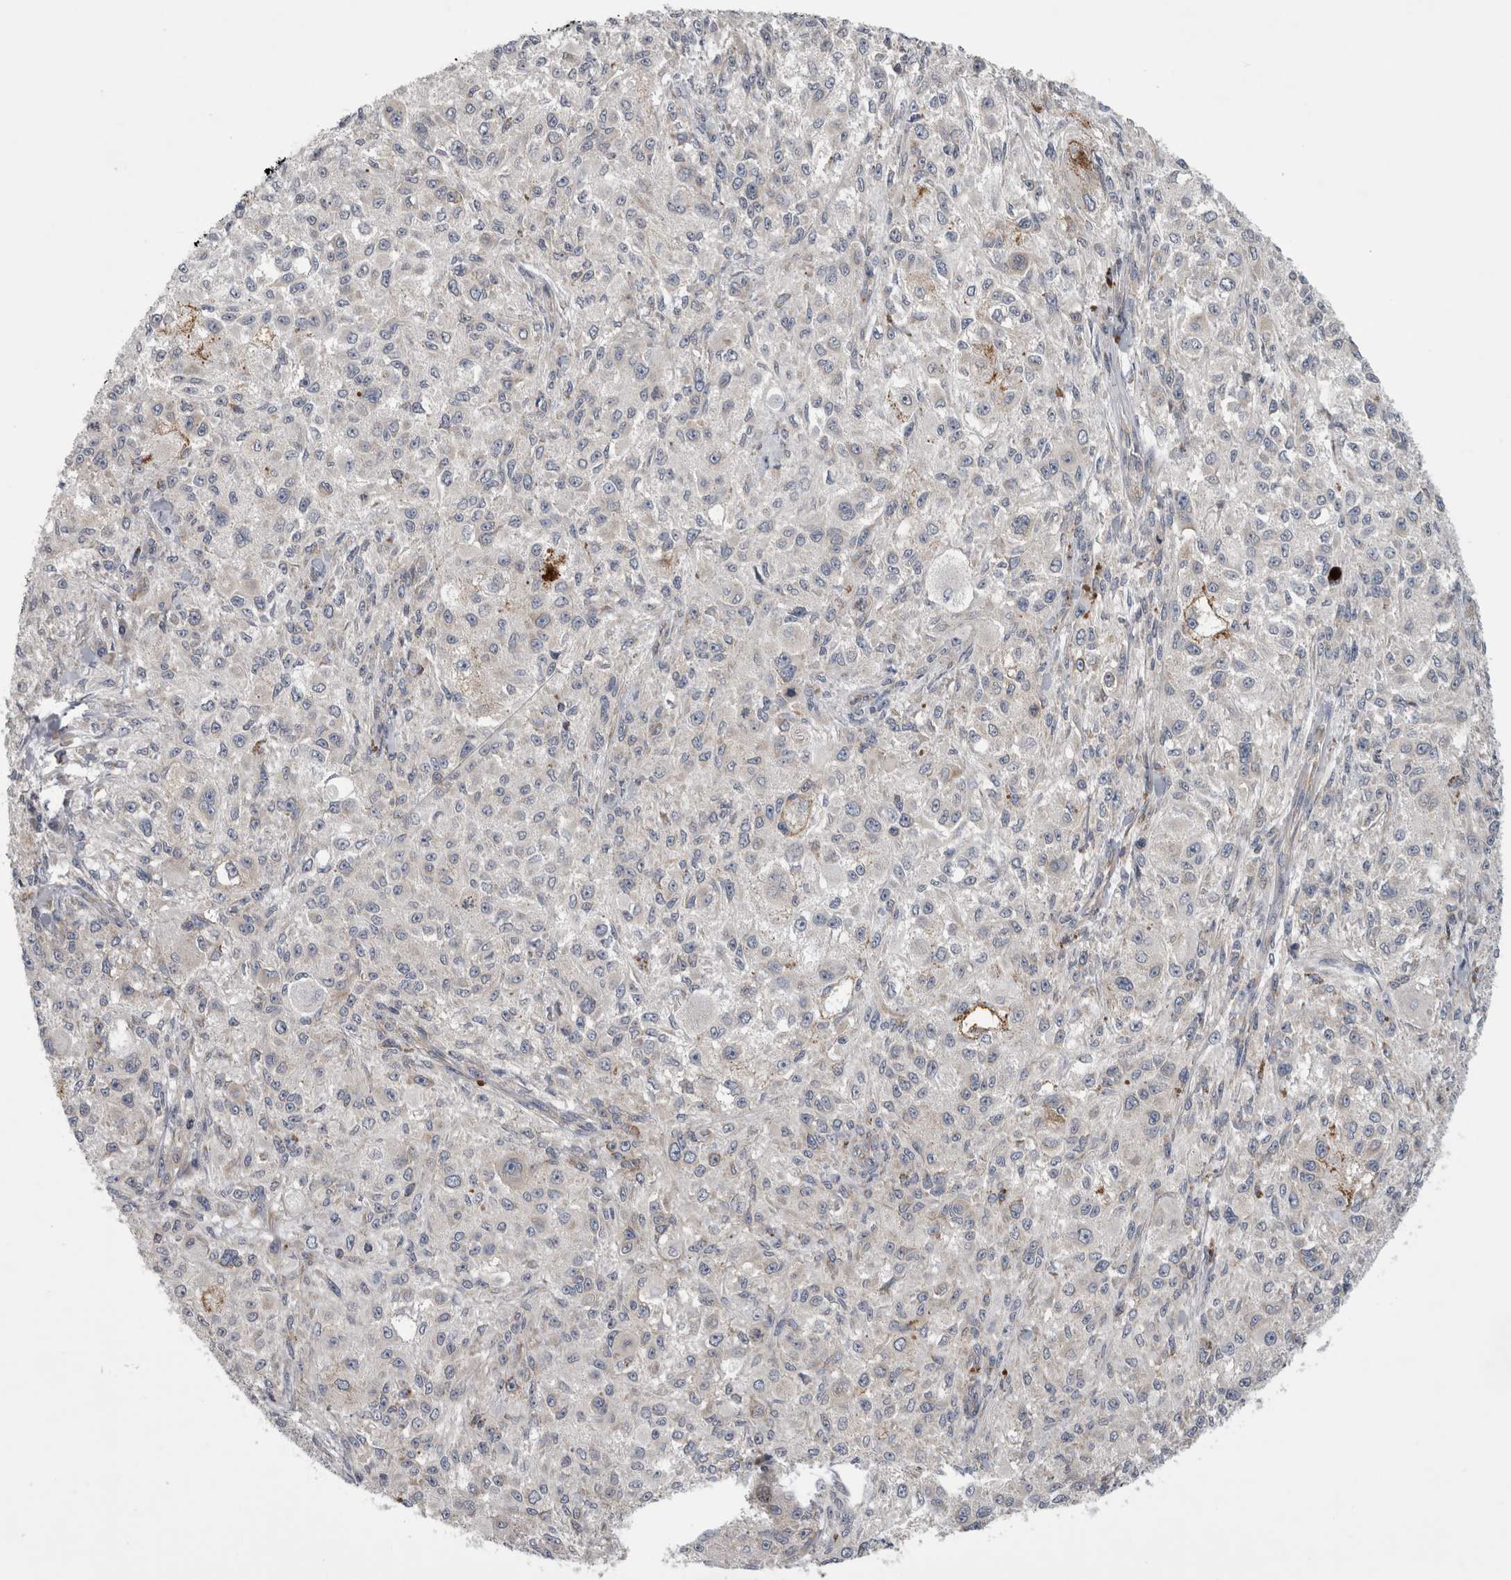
{"staining": {"intensity": "weak", "quantity": "<25%", "location": "cytoplasmic/membranous"}, "tissue": "melanoma", "cell_type": "Tumor cells", "image_type": "cancer", "snomed": [{"axis": "morphology", "description": "Necrosis, NOS"}, {"axis": "morphology", "description": "Malignant melanoma, NOS"}, {"axis": "topography", "description": "Skin"}], "caption": "Immunohistochemistry micrograph of neoplastic tissue: human malignant melanoma stained with DAB reveals no significant protein expression in tumor cells.", "gene": "PRRC2C", "patient": {"sex": "female", "age": 87}}